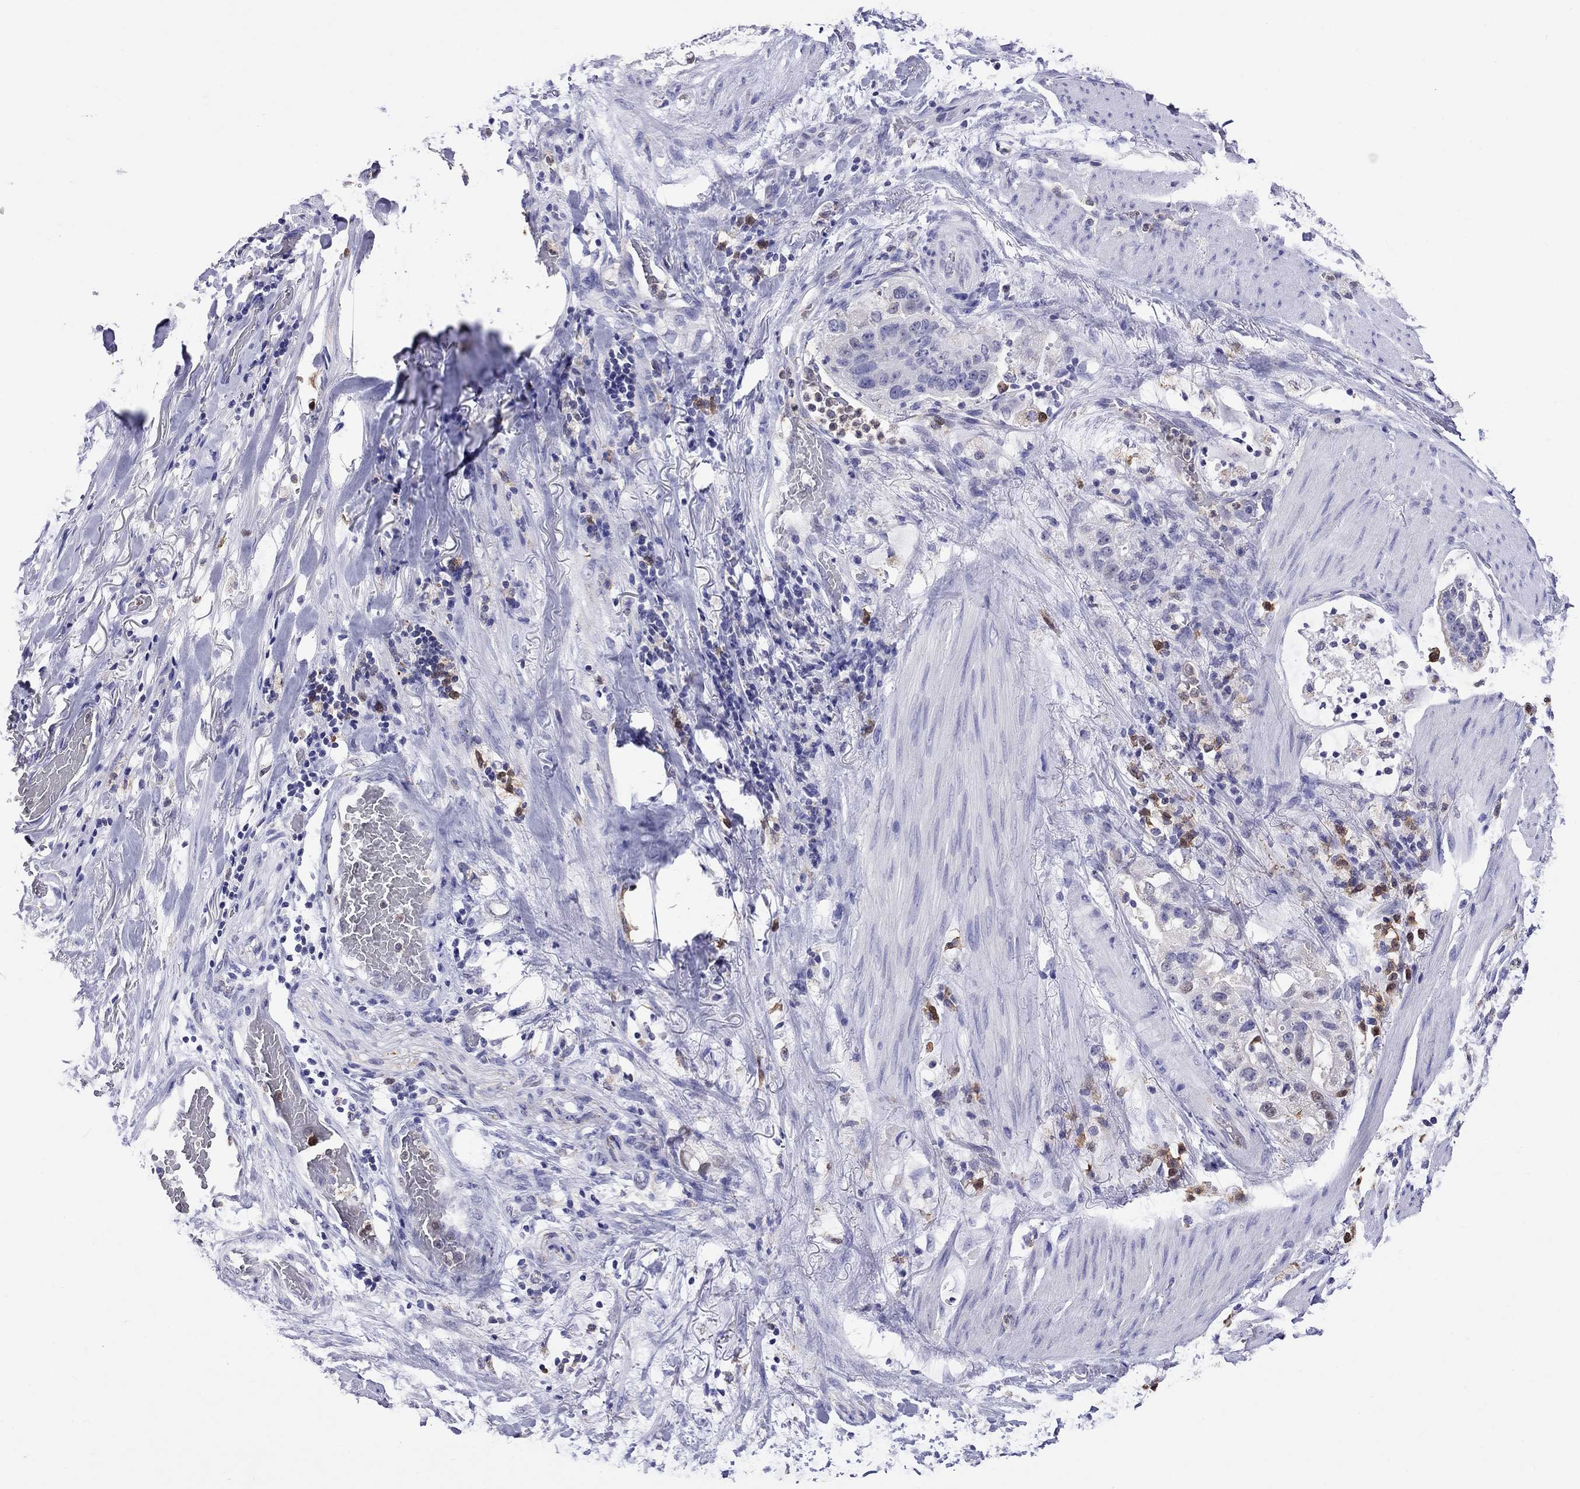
{"staining": {"intensity": "negative", "quantity": "none", "location": "none"}, "tissue": "stomach cancer", "cell_type": "Tumor cells", "image_type": "cancer", "snomed": [{"axis": "morphology", "description": "Adenocarcinoma, NOS"}, {"axis": "topography", "description": "Stomach"}], "caption": "Image shows no significant protein expression in tumor cells of stomach cancer (adenocarcinoma). Brightfield microscopy of immunohistochemistry (IHC) stained with DAB (3,3'-diaminobenzidine) (brown) and hematoxylin (blue), captured at high magnification.", "gene": "SCG2", "patient": {"sex": "male", "age": 59}}